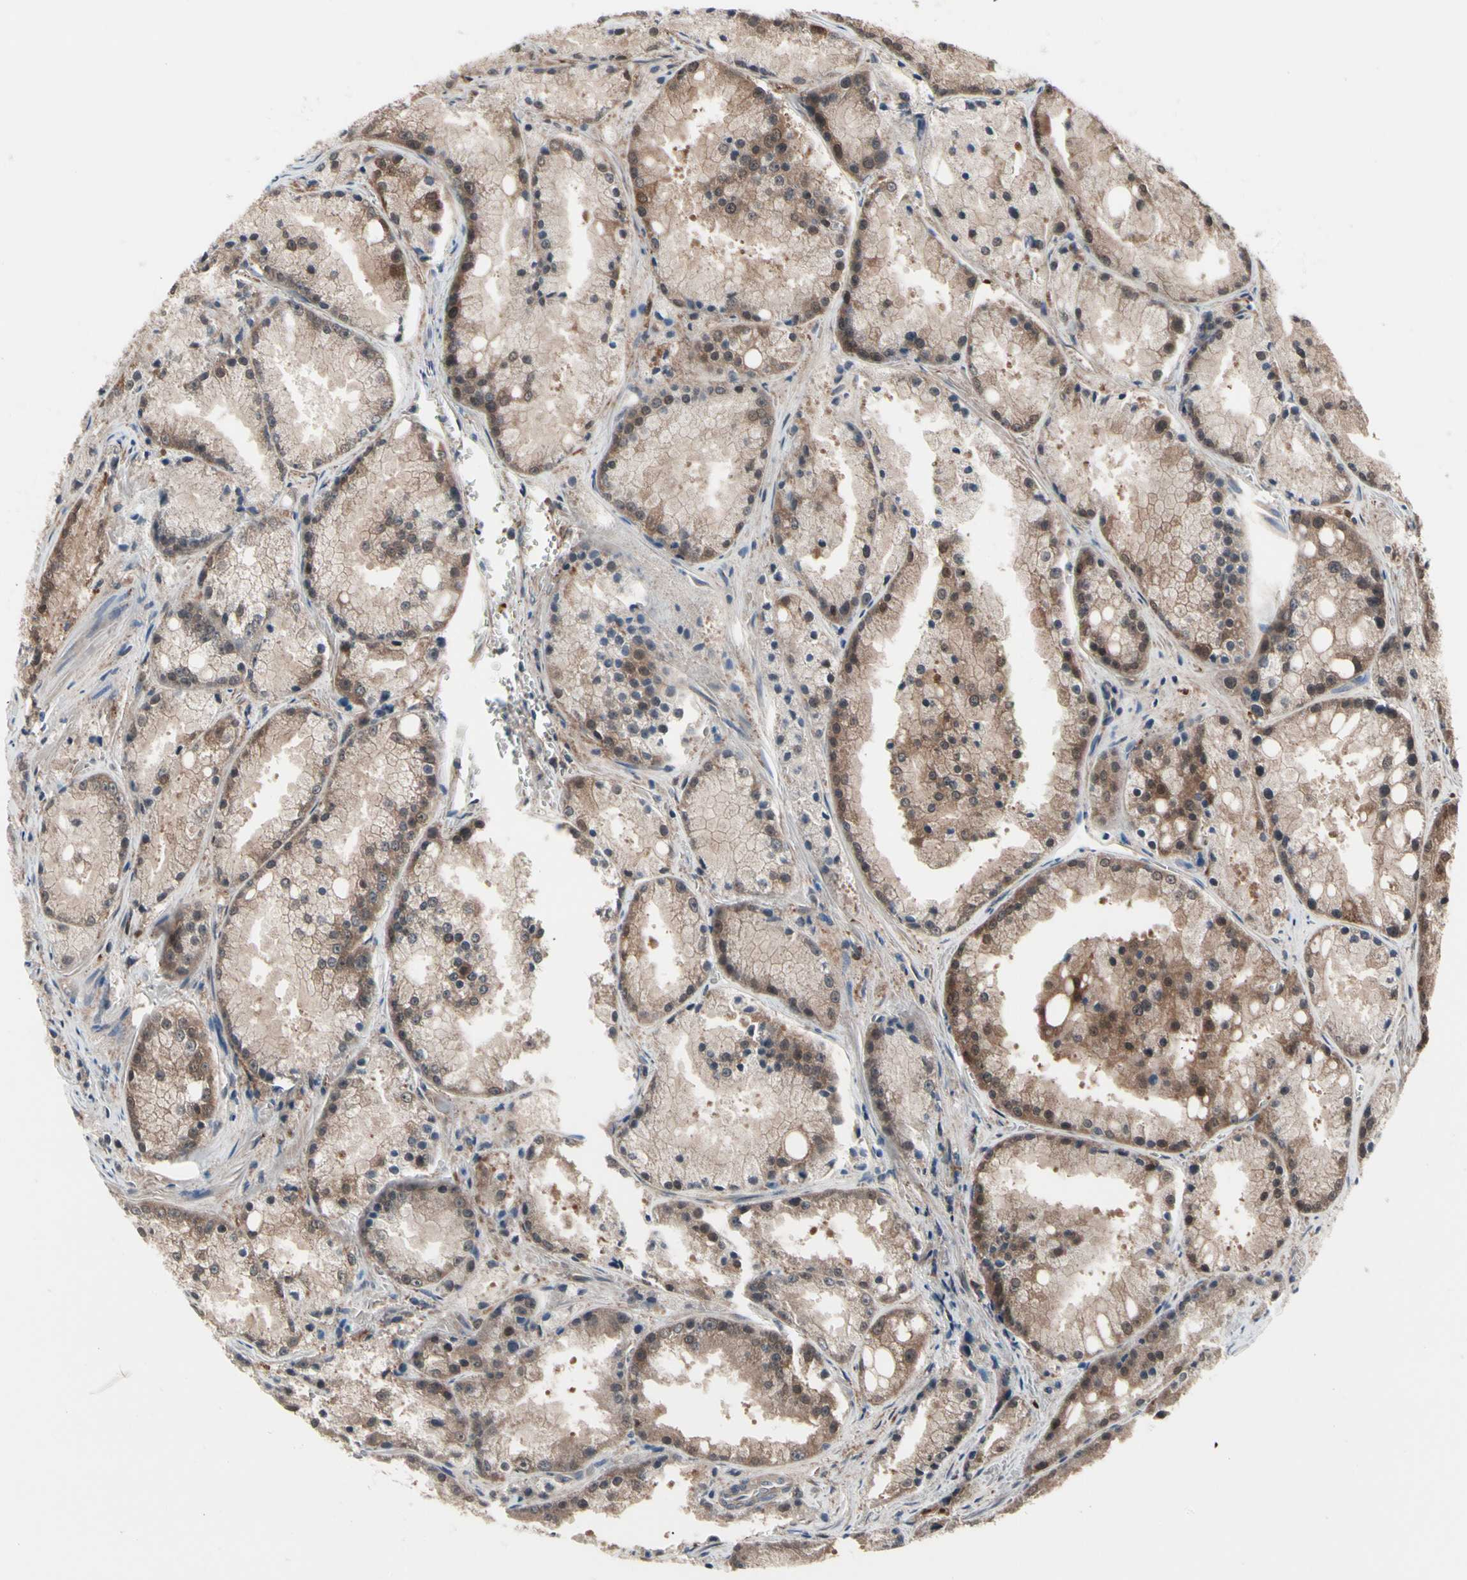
{"staining": {"intensity": "moderate", "quantity": "25%-75%", "location": "cytoplasmic/membranous,nuclear"}, "tissue": "prostate cancer", "cell_type": "Tumor cells", "image_type": "cancer", "snomed": [{"axis": "morphology", "description": "Adenocarcinoma, Low grade"}, {"axis": "topography", "description": "Prostate"}], "caption": "Immunohistochemical staining of prostate adenocarcinoma (low-grade) exhibits moderate cytoplasmic/membranous and nuclear protein staining in about 25%-75% of tumor cells.", "gene": "PRDX6", "patient": {"sex": "male", "age": 64}}